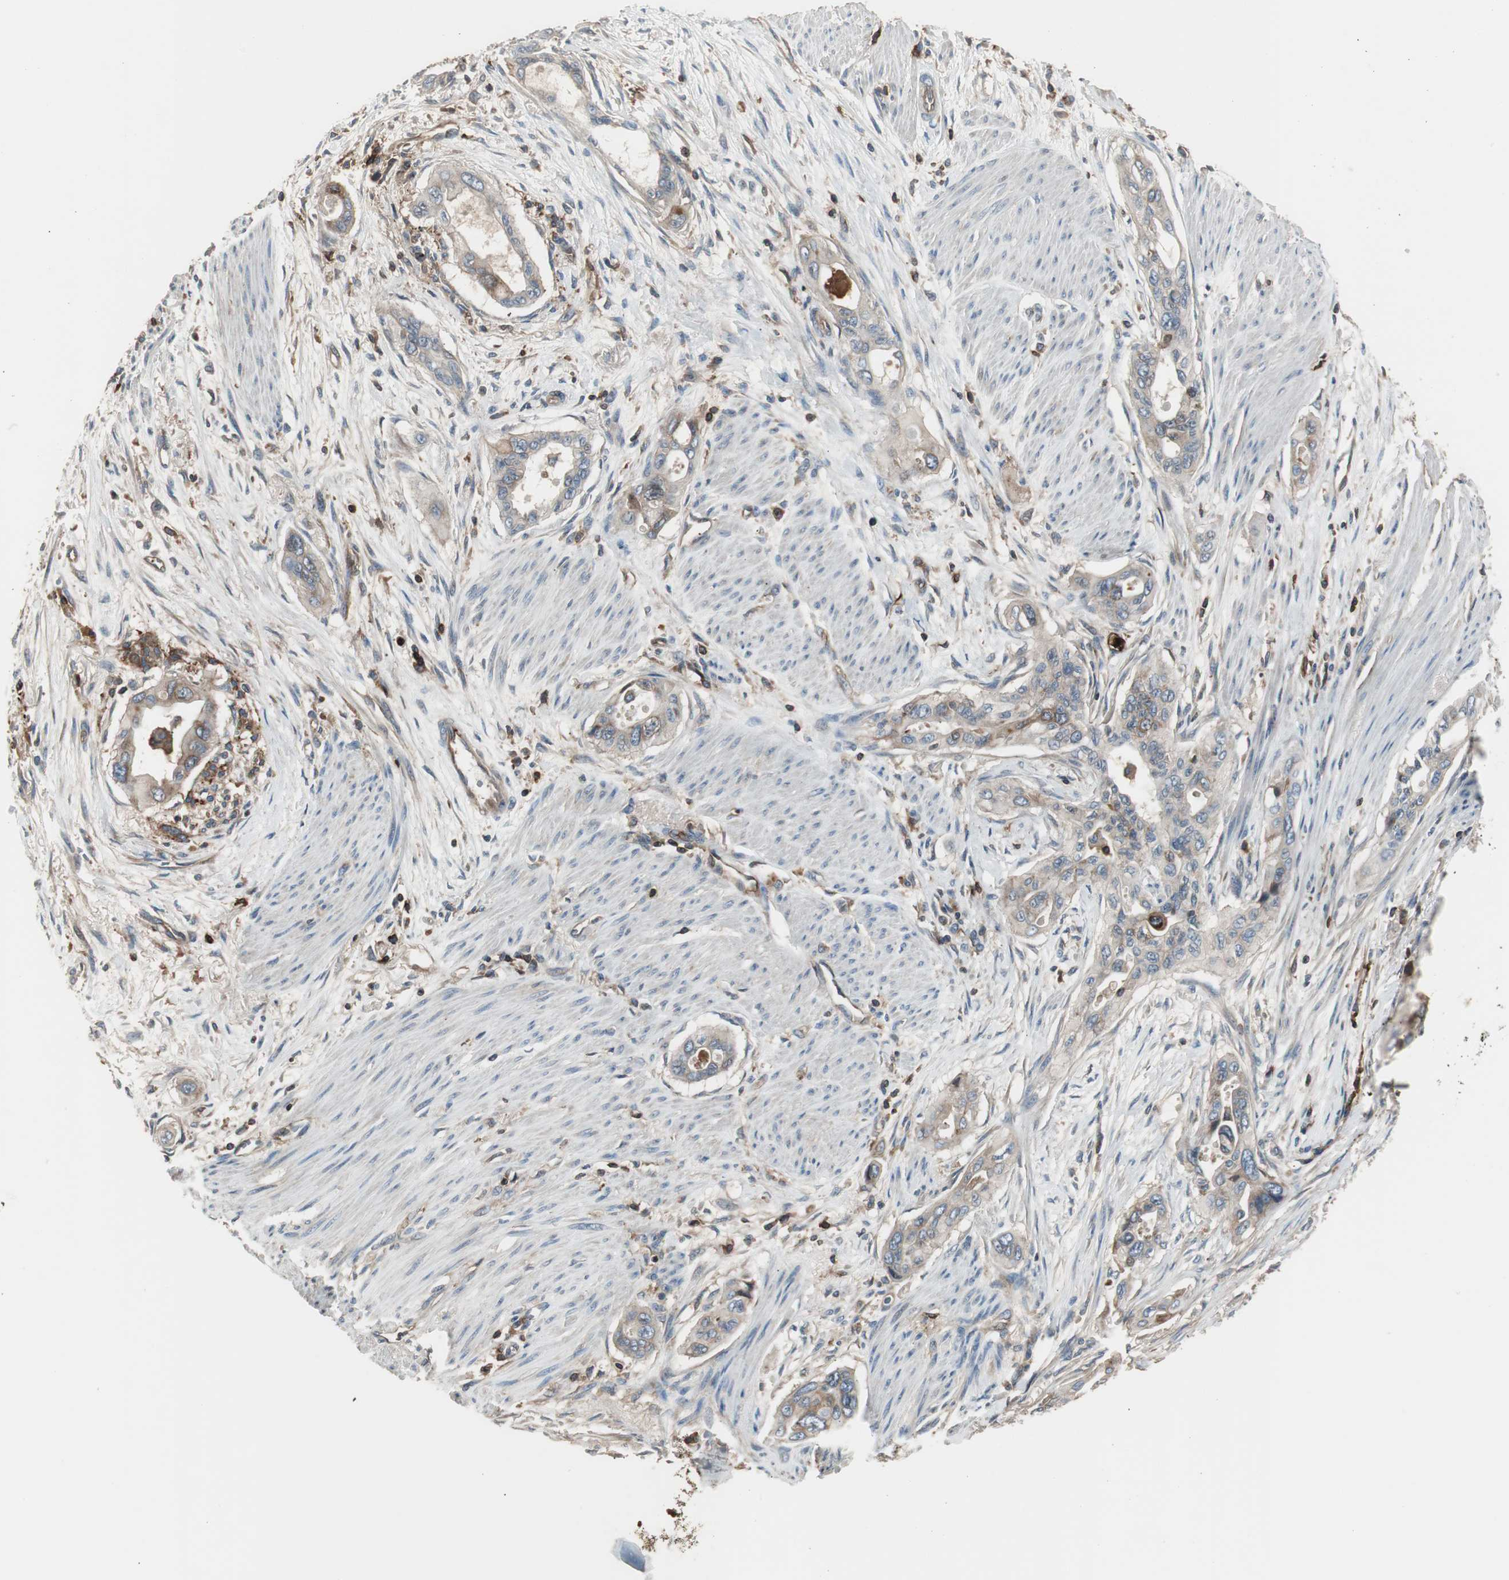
{"staining": {"intensity": "moderate", "quantity": "25%-75%", "location": "cytoplasmic/membranous"}, "tissue": "pancreatic cancer", "cell_type": "Tumor cells", "image_type": "cancer", "snomed": [{"axis": "morphology", "description": "Adenocarcinoma, NOS"}, {"axis": "topography", "description": "Pancreas"}], "caption": "Brown immunohistochemical staining in pancreatic cancer displays moderate cytoplasmic/membranous positivity in approximately 25%-75% of tumor cells.", "gene": "B2M", "patient": {"sex": "male", "age": 77}}